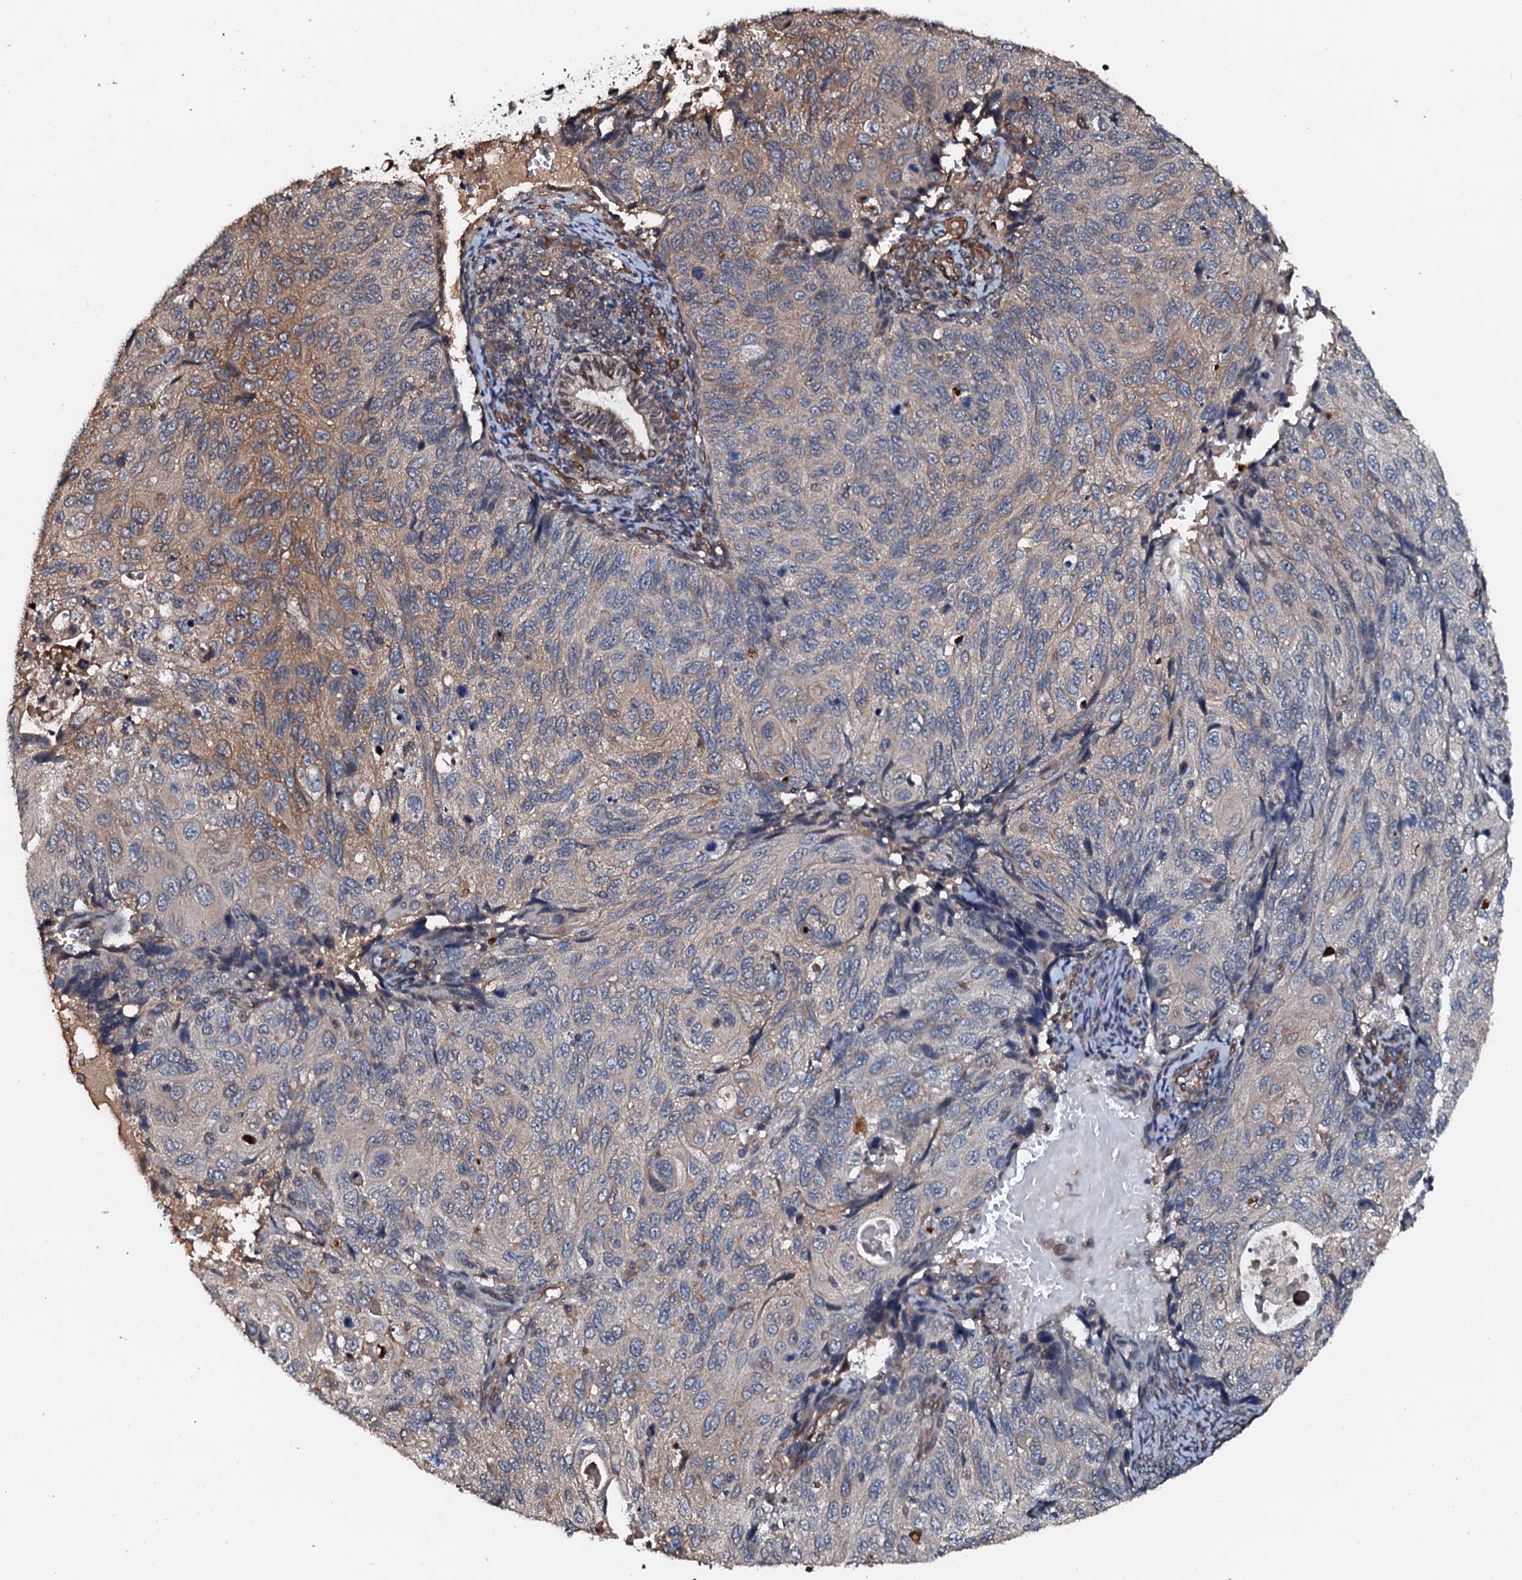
{"staining": {"intensity": "weak", "quantity": "<25%", "location": "cytoplasmic/membranous"}, "tissue": "cervical cancer", "cell_type": "Tumor cells", "image_type": "cancer", "snomed": [{"axis": "morphology", "description": "Squamous cell carcinoma, NOS"}, {"axis": "topography", "description": "Cervix"}], "caption": "Tumor cells are negative for protein expression in human squamous cell carcinoma (cervical). Nuclei are stained in blue.", "gene": "FLYWCH1", "patient": {"sex": "female", "age": 70}}